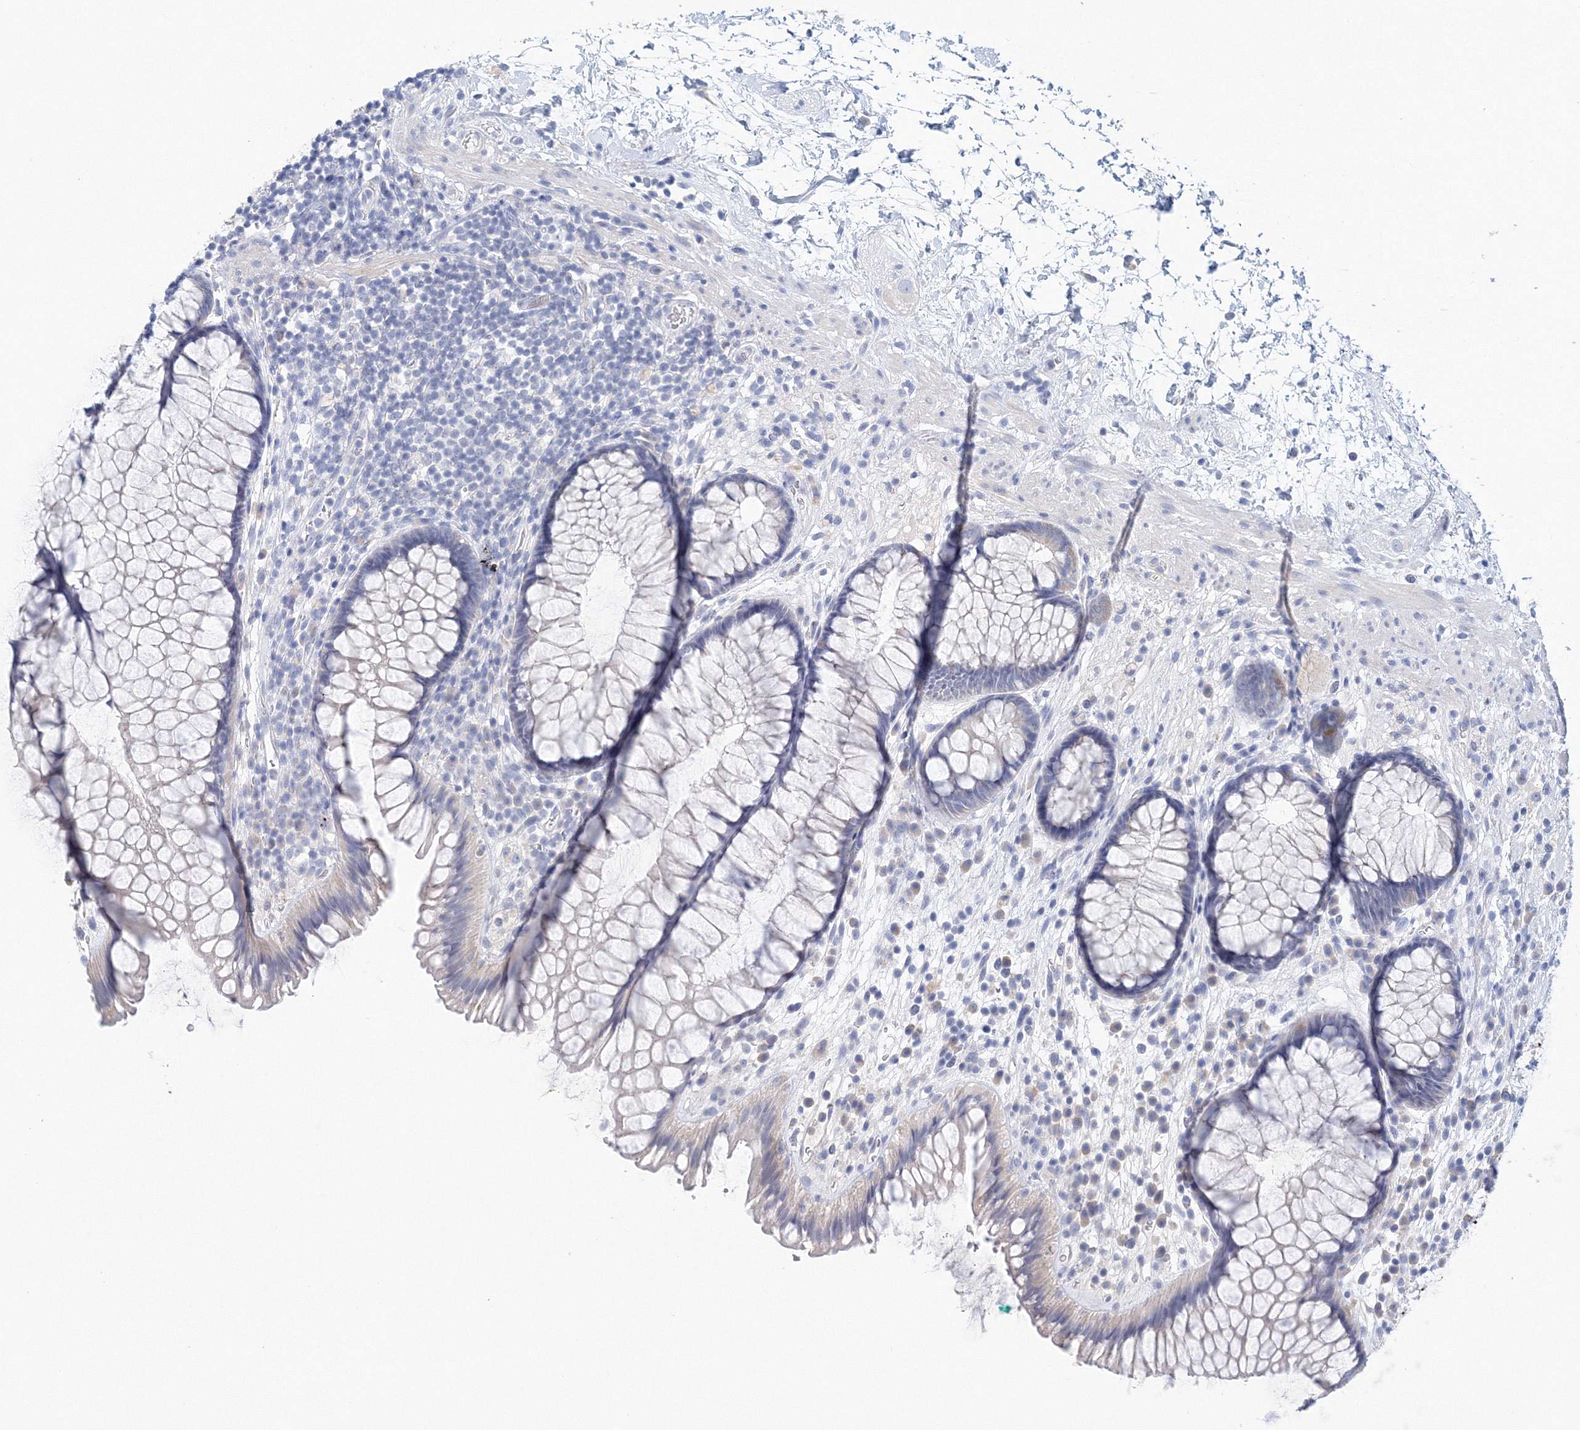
{"staining": {"intensity": "negative", "quantity": "none", "location": "none"}, "tissue": "rectum", "cell_type": "Glandular cells", "image_type": "normal", "snomed": [{"axis": "morphology", "description": "Normal tissue, NOS"}, {"axis": "topography", "description": "Rectum"}], "caption": "An immunohistochemistry photomicrograph of unremarkable rectum is shown. There is no staining in glandular cells of rectum.", "gene": "LRRIQ4", "patient": {"sex": "male", "age": 51}}